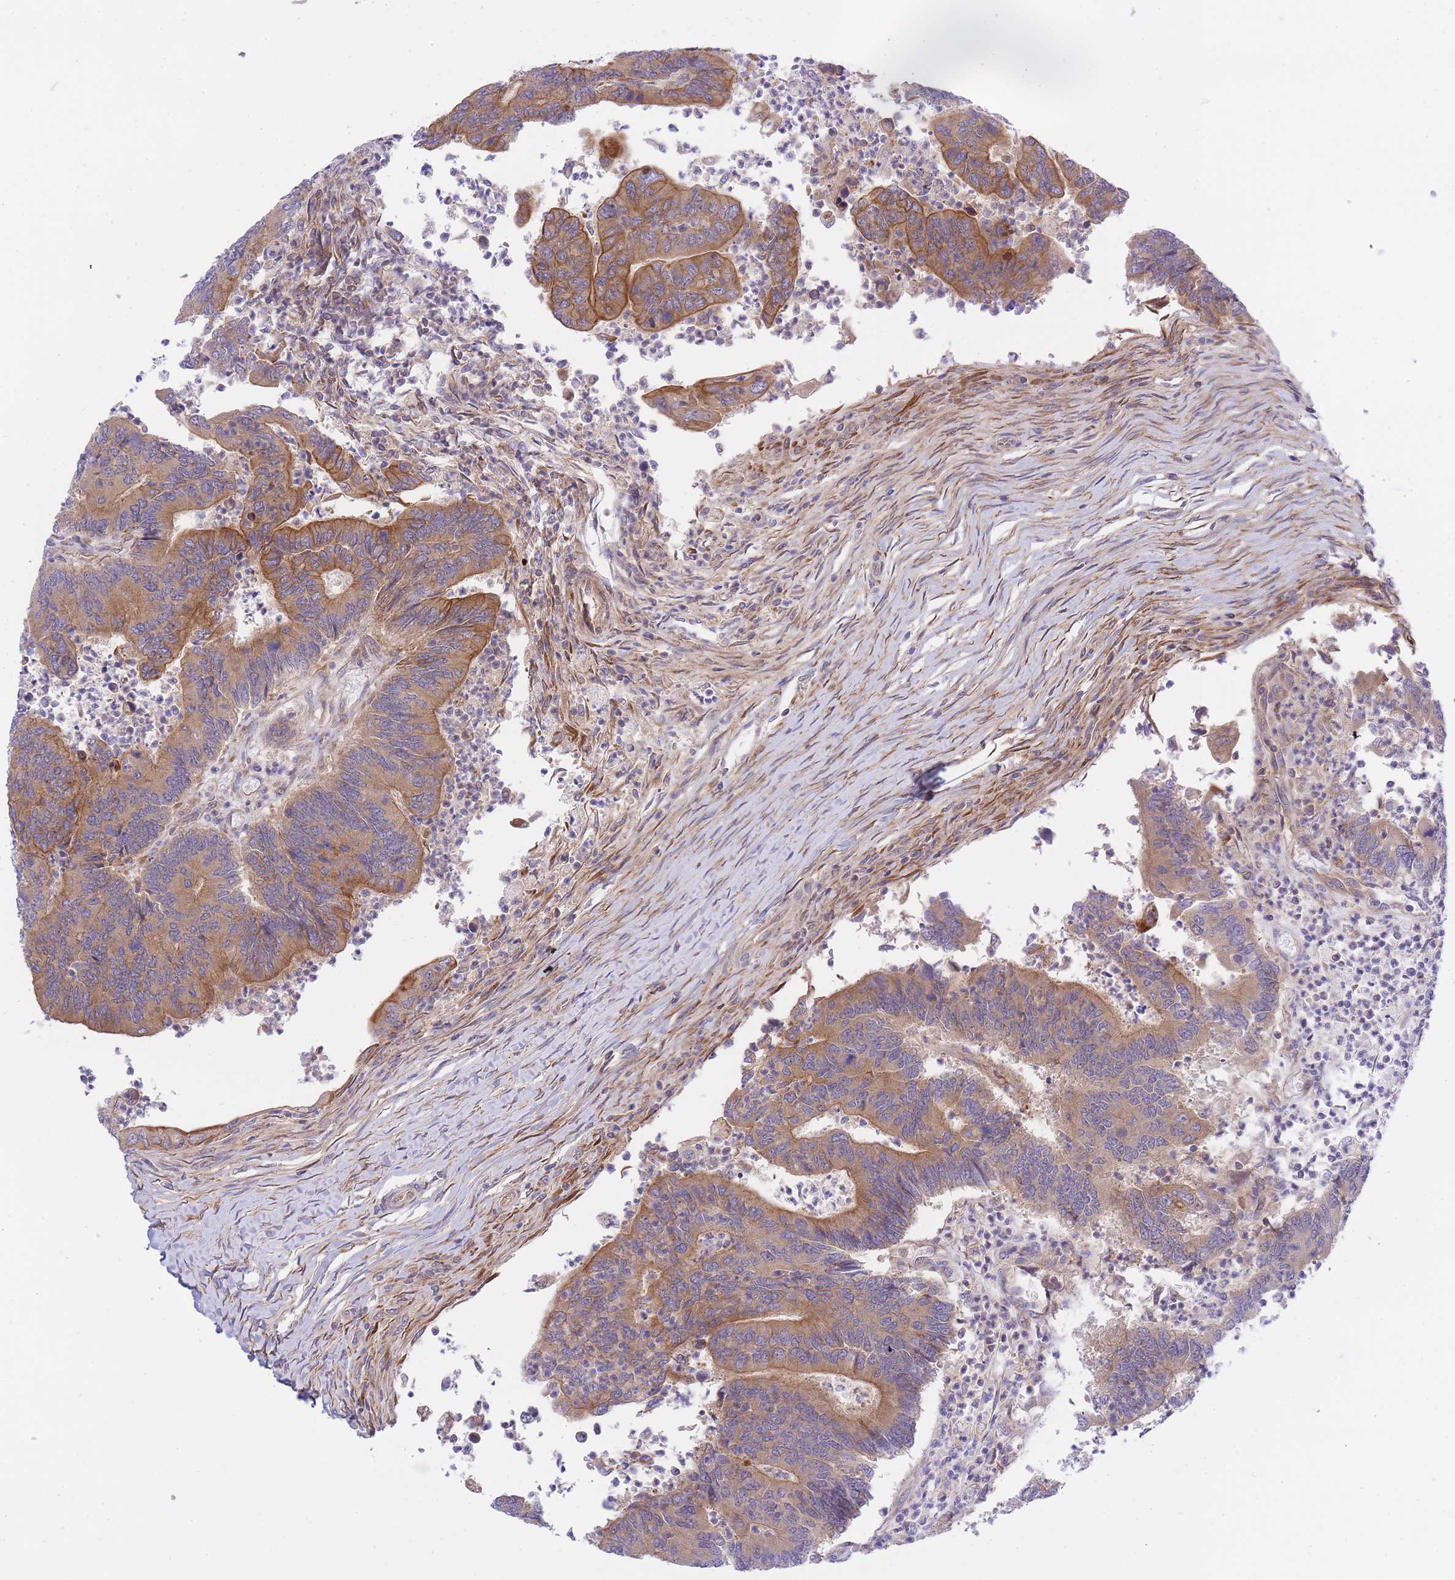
{"staining": {"intensity": "moderate", "quantity": ">75%", "location": "cytoplasmic/membranous"}, "tissue": "colorectal cancer", "cell_type": "Tumor cells", "image_type": "cancer", "snomed": [{"axis": "morphology", "description": "Adenocarcinoma, NOS"}, {"axis": "topography", "description": "Colon"}], "caption": "A brown stain labels moderate cytoplasmic/membranous expression of a protein in human colorectal cancer tumor cells.", "gene": "EIF2B2", "patient": {"sex": "female", "age": 67}}